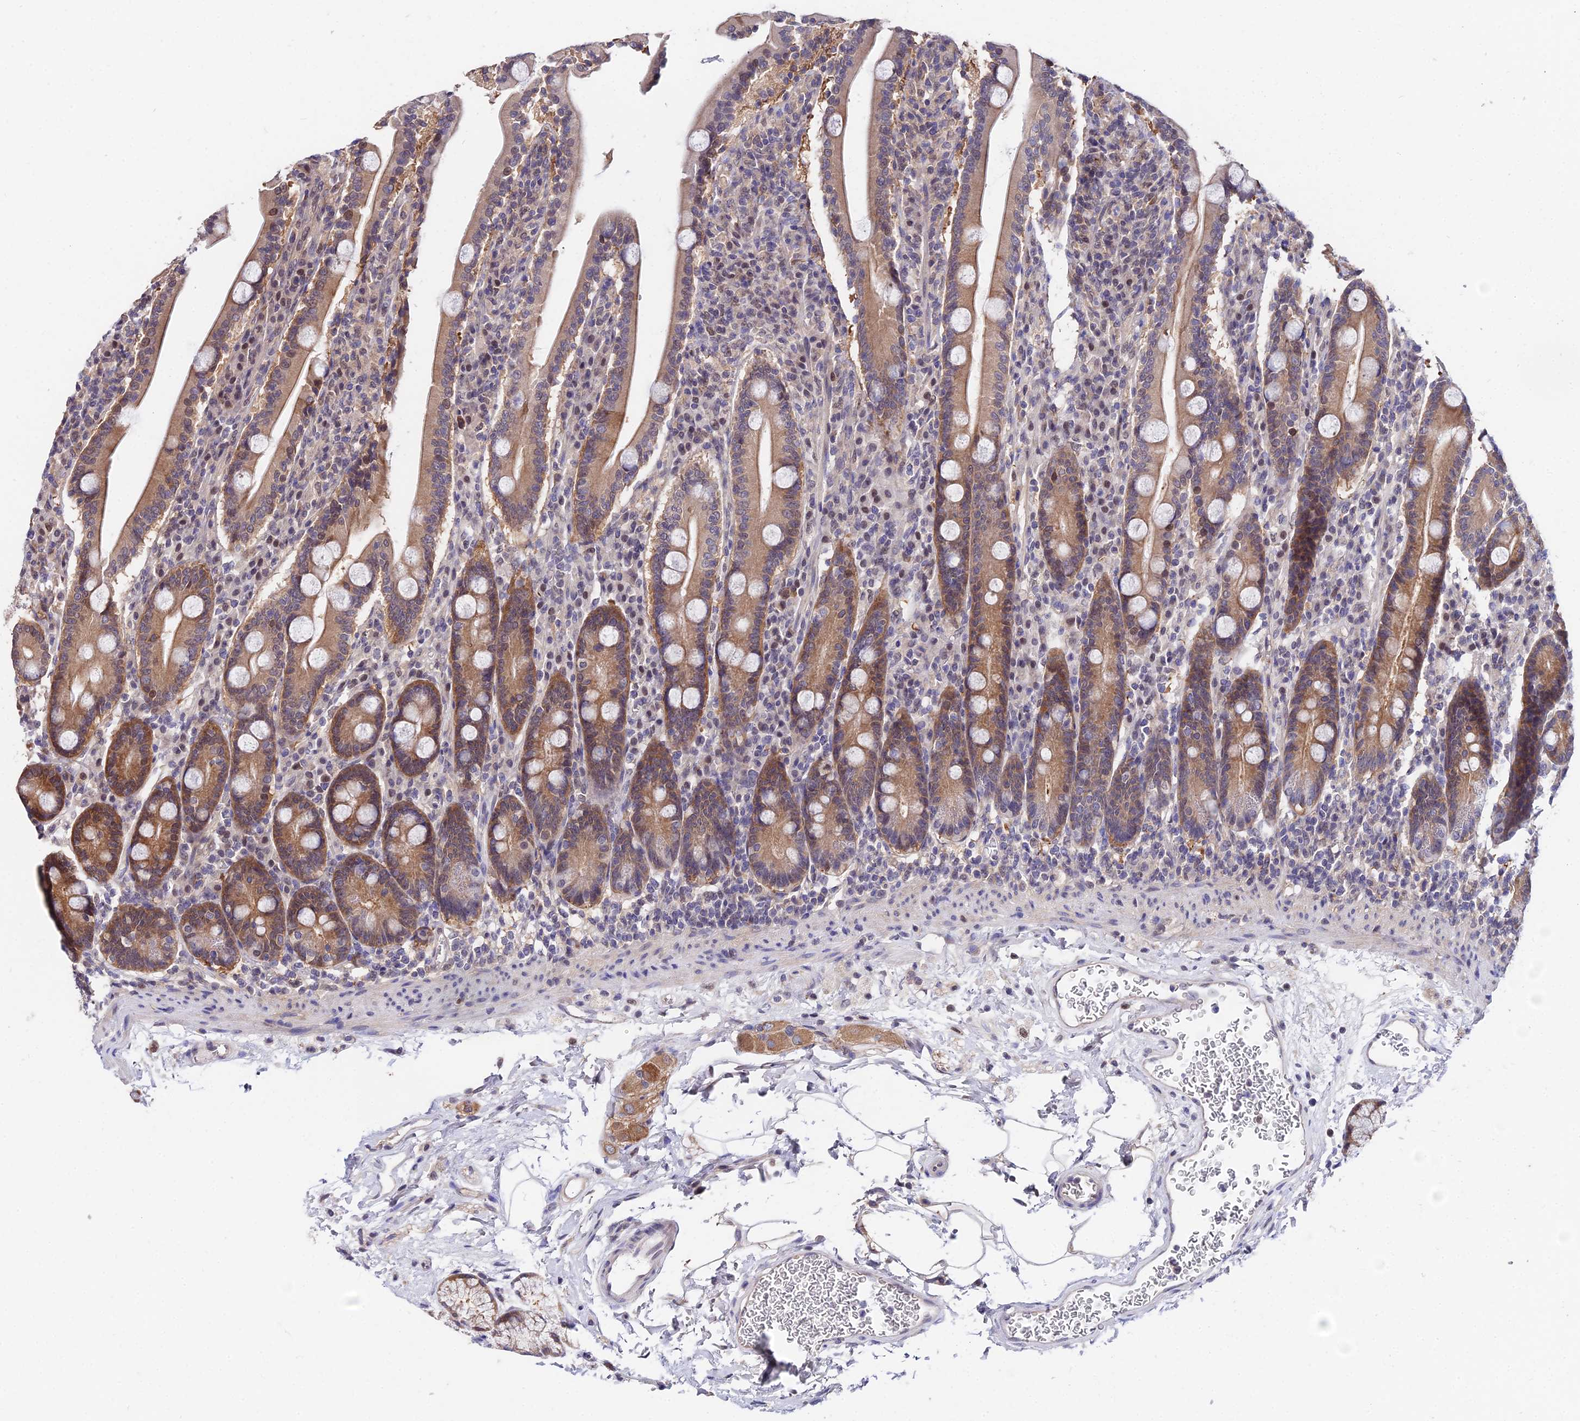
{"staining": {"intensity": "moderate", "quantity": "25%-75%", "location": "cytoplasmic/membranous"}, "tissue": "duodenum", "cell_type": "Glandular cells", "image_type": "normal", "snomed": [{"axis": "morphology", "description": "Normal tissue, NOS"}, {"axis": "topography", "description": "Duodenum"}], "caption": "Immunohistochemical staining of normal human duodenum reveals moderate cytoplasmic/membranous protein positivity in about 25%-75% of glandular cells. The staining was performed using DAB, with brown indicating positive protein expression. Nuclei are stained blue with hematoxylin.", "gene": "INPP4A", "patient": {"sex": "male", "age": 35}}